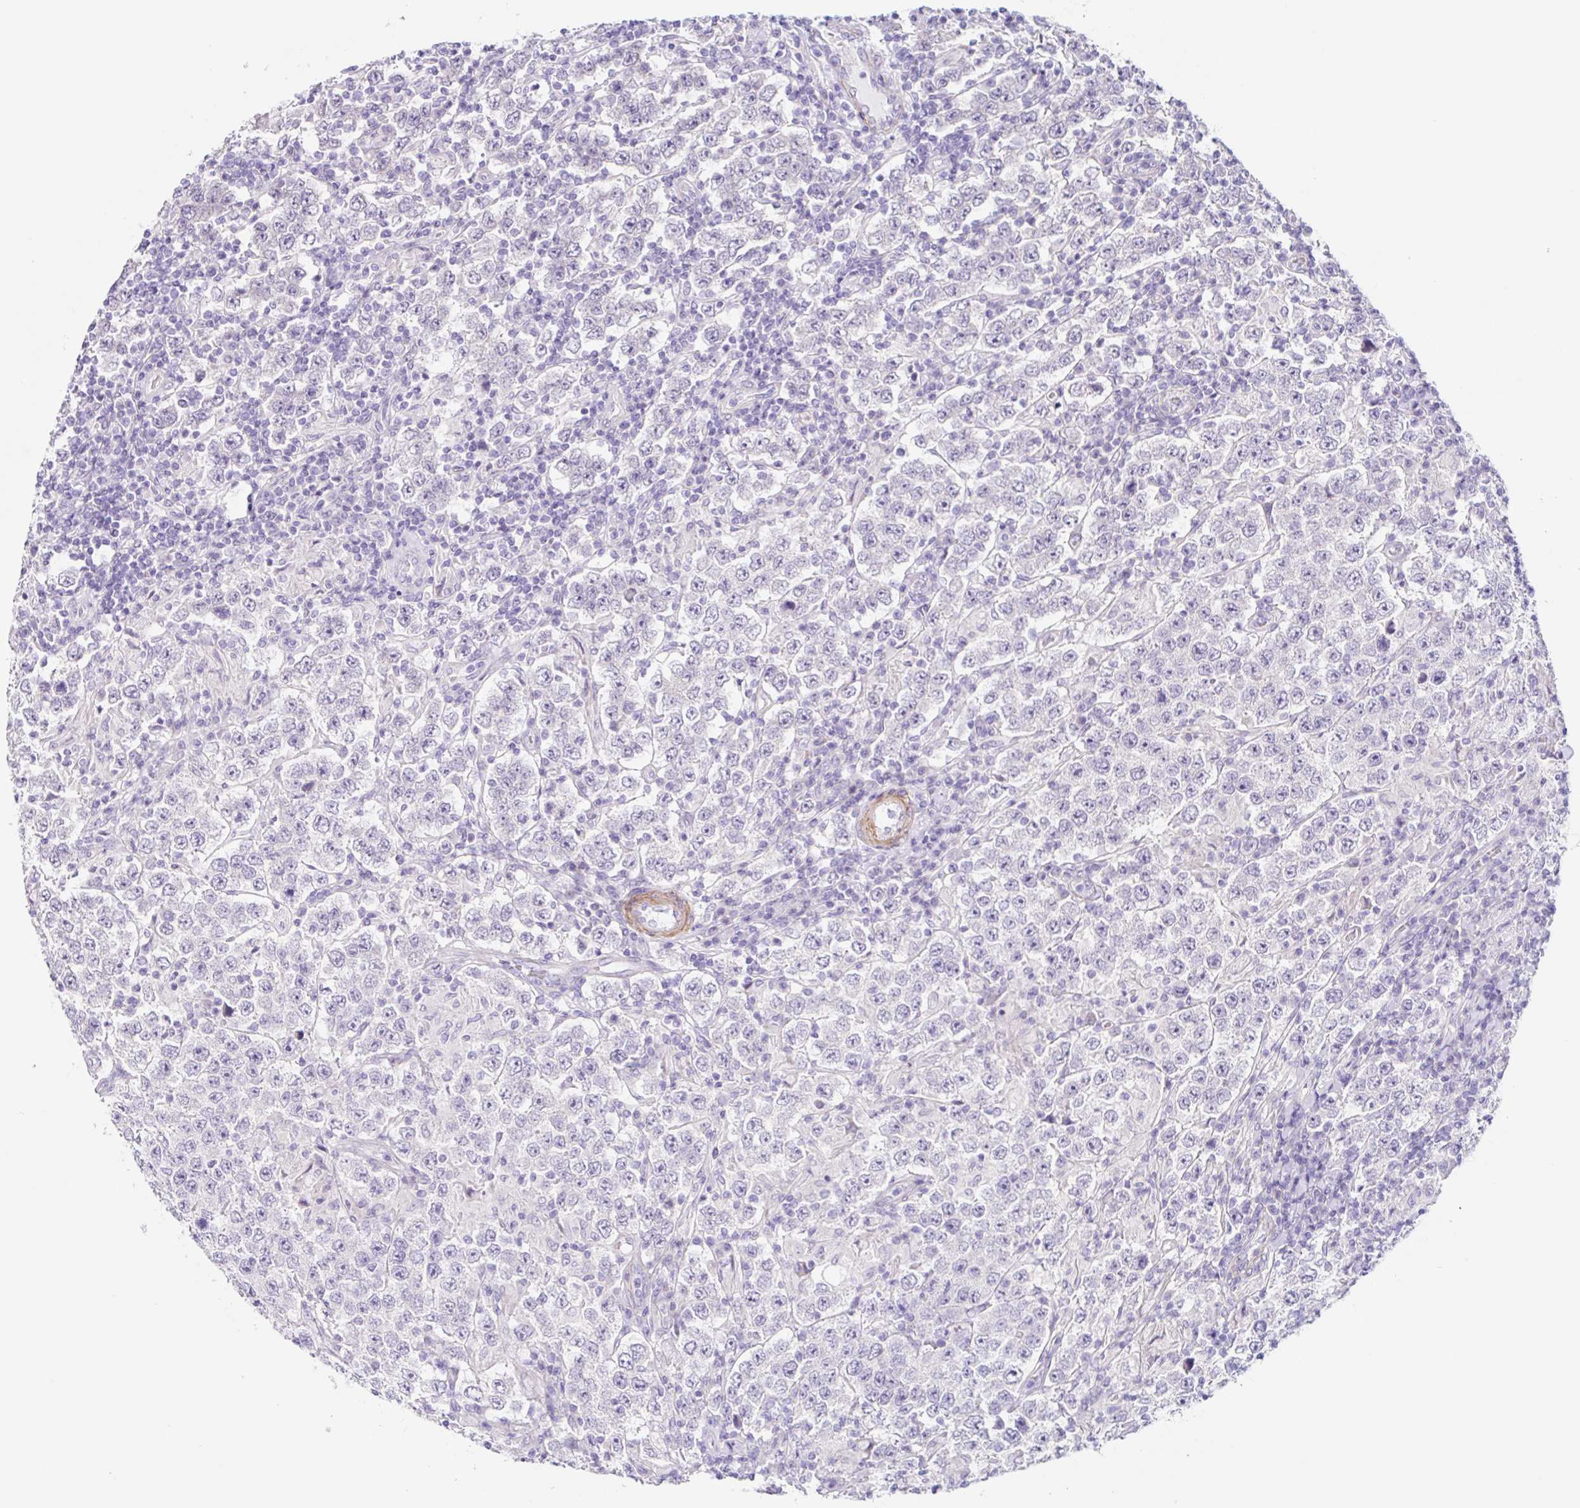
{"staining": {"intensity": "negative", "quantity": "none", "location": "none"}, "tissue": "testis cancer", "cell_type": "Tumor cells", "image_type": "cancer", "snomed": [{"axis": "morphology", "description": "Normal tissue, NOS"}, {"axis": "morphology", "description": "Urothelial carcinoma, High grade"}, {"axis": "morphology", "description": "Seminoma, NOS"}, {"axis": "morphology", "description": "Carcinoma, Embryonal, NOS"}, {"axis": "topography", "description": "Urinary bladder"}, {"axis": "topography", "description": "Testis"}], "caption": "Tumor cells show no significant protein expression in testis cancer.", "gene": "DCAF17", "patient": {"sex": "male", "age": 41}}